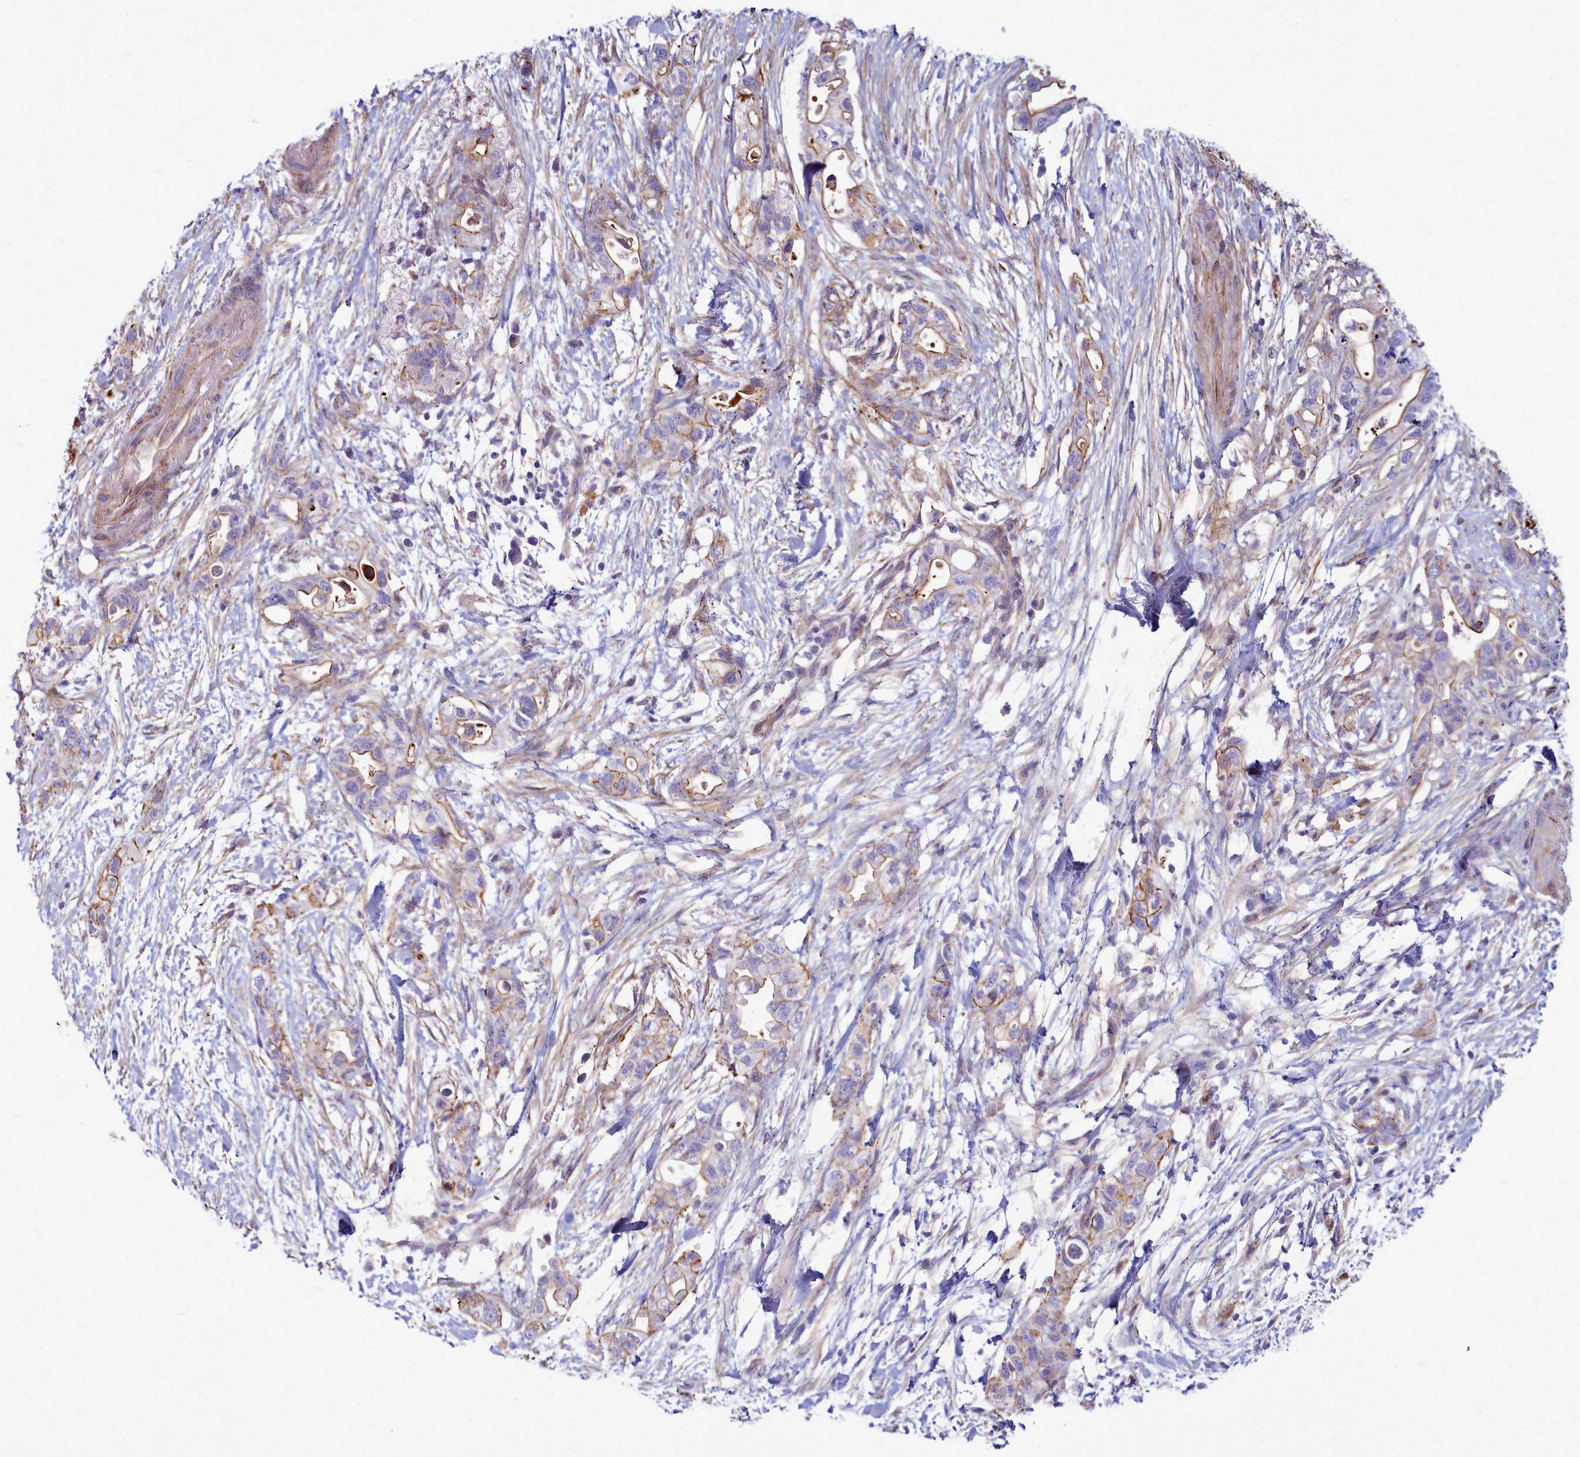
{"staining": {"intensity": "moderate", "quantity": ">75%", "location": "cytoplasmic/membranous"}, "tissue": "pancreatic cancer", "cell_type": "Tumor cells", "image_type": "cancer", "snomed": [{"axis": "morphology", "description": "Adenocarcinoma, NOS"}, {"axis": "topography", "description": "Pancreas"}], "caption": "IHC of pancreatic cancer (adenocarcinoma) exhibits medium levels of moderate cytoplasmic/membranous positivity in about >75% of tumor cells. (Stains: DAB in brown, nuclei in blue, Microscopy: brightfield microscopy at high magnification).", "gene": "TTC5", "patient": {"sex": "female", "age": 72}}